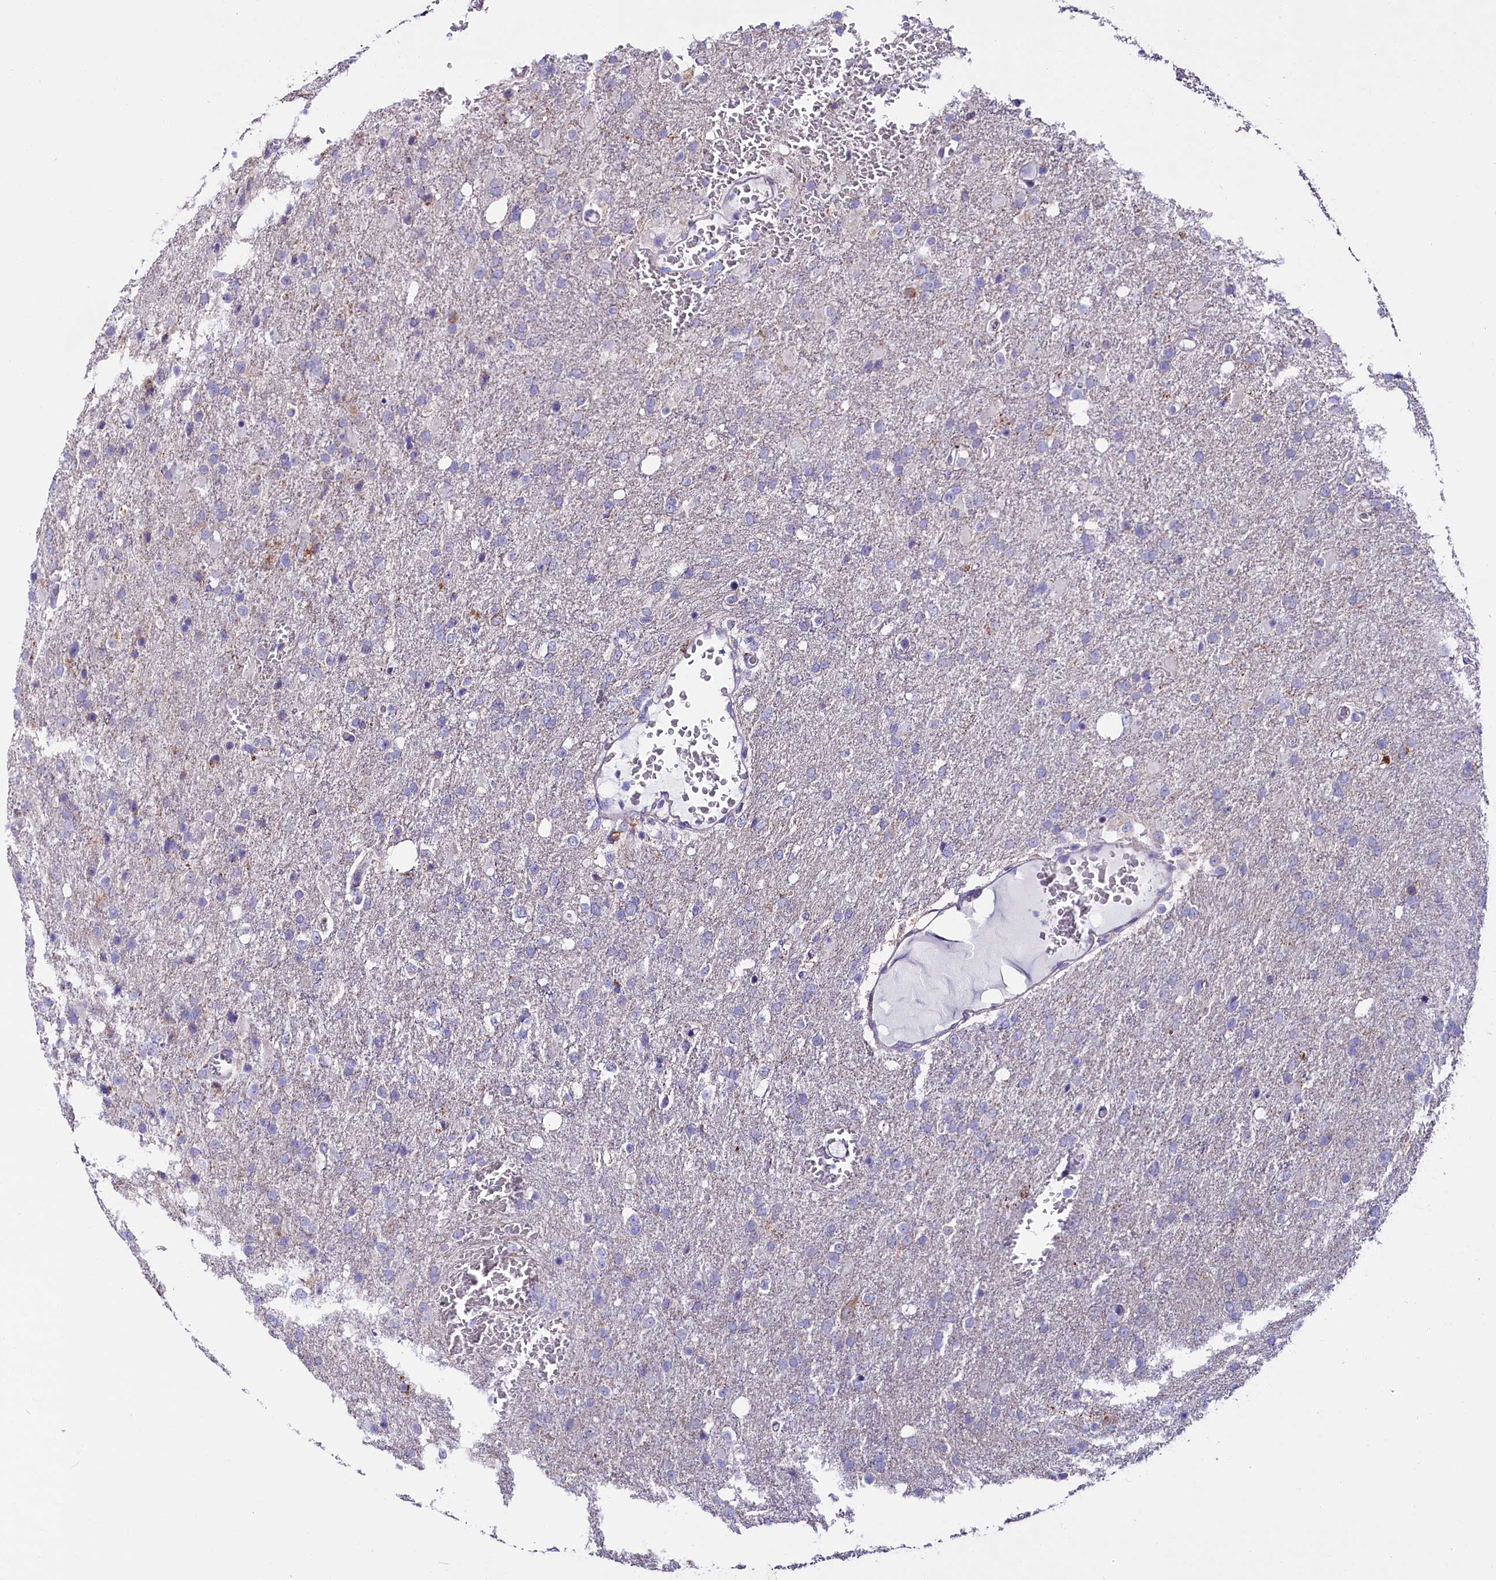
{"staining": {"intensity": "negative", "quantity": "none", "location": "none"}, "tissue": "glioma", "cell_type": "Tumor cells", "image_type": "cancer", "snomed": [{"axis": "morphology", "description": "Glioma, malignant, High grade"}, {"axis": "topography", "description": "Brain"}], "caption": "Immunohistochemistry micrograph of neoplastic tissue: human malignant glioma (high-grade) stained with DAB (3,3'-diaminobenzidine) exhibits no significant protein positivity in tumor cells. (DAB immunohistochemistry (IHC), high magnification).", "gene": "IL20RA", "patient": {"sex": "female", "age": 74}}